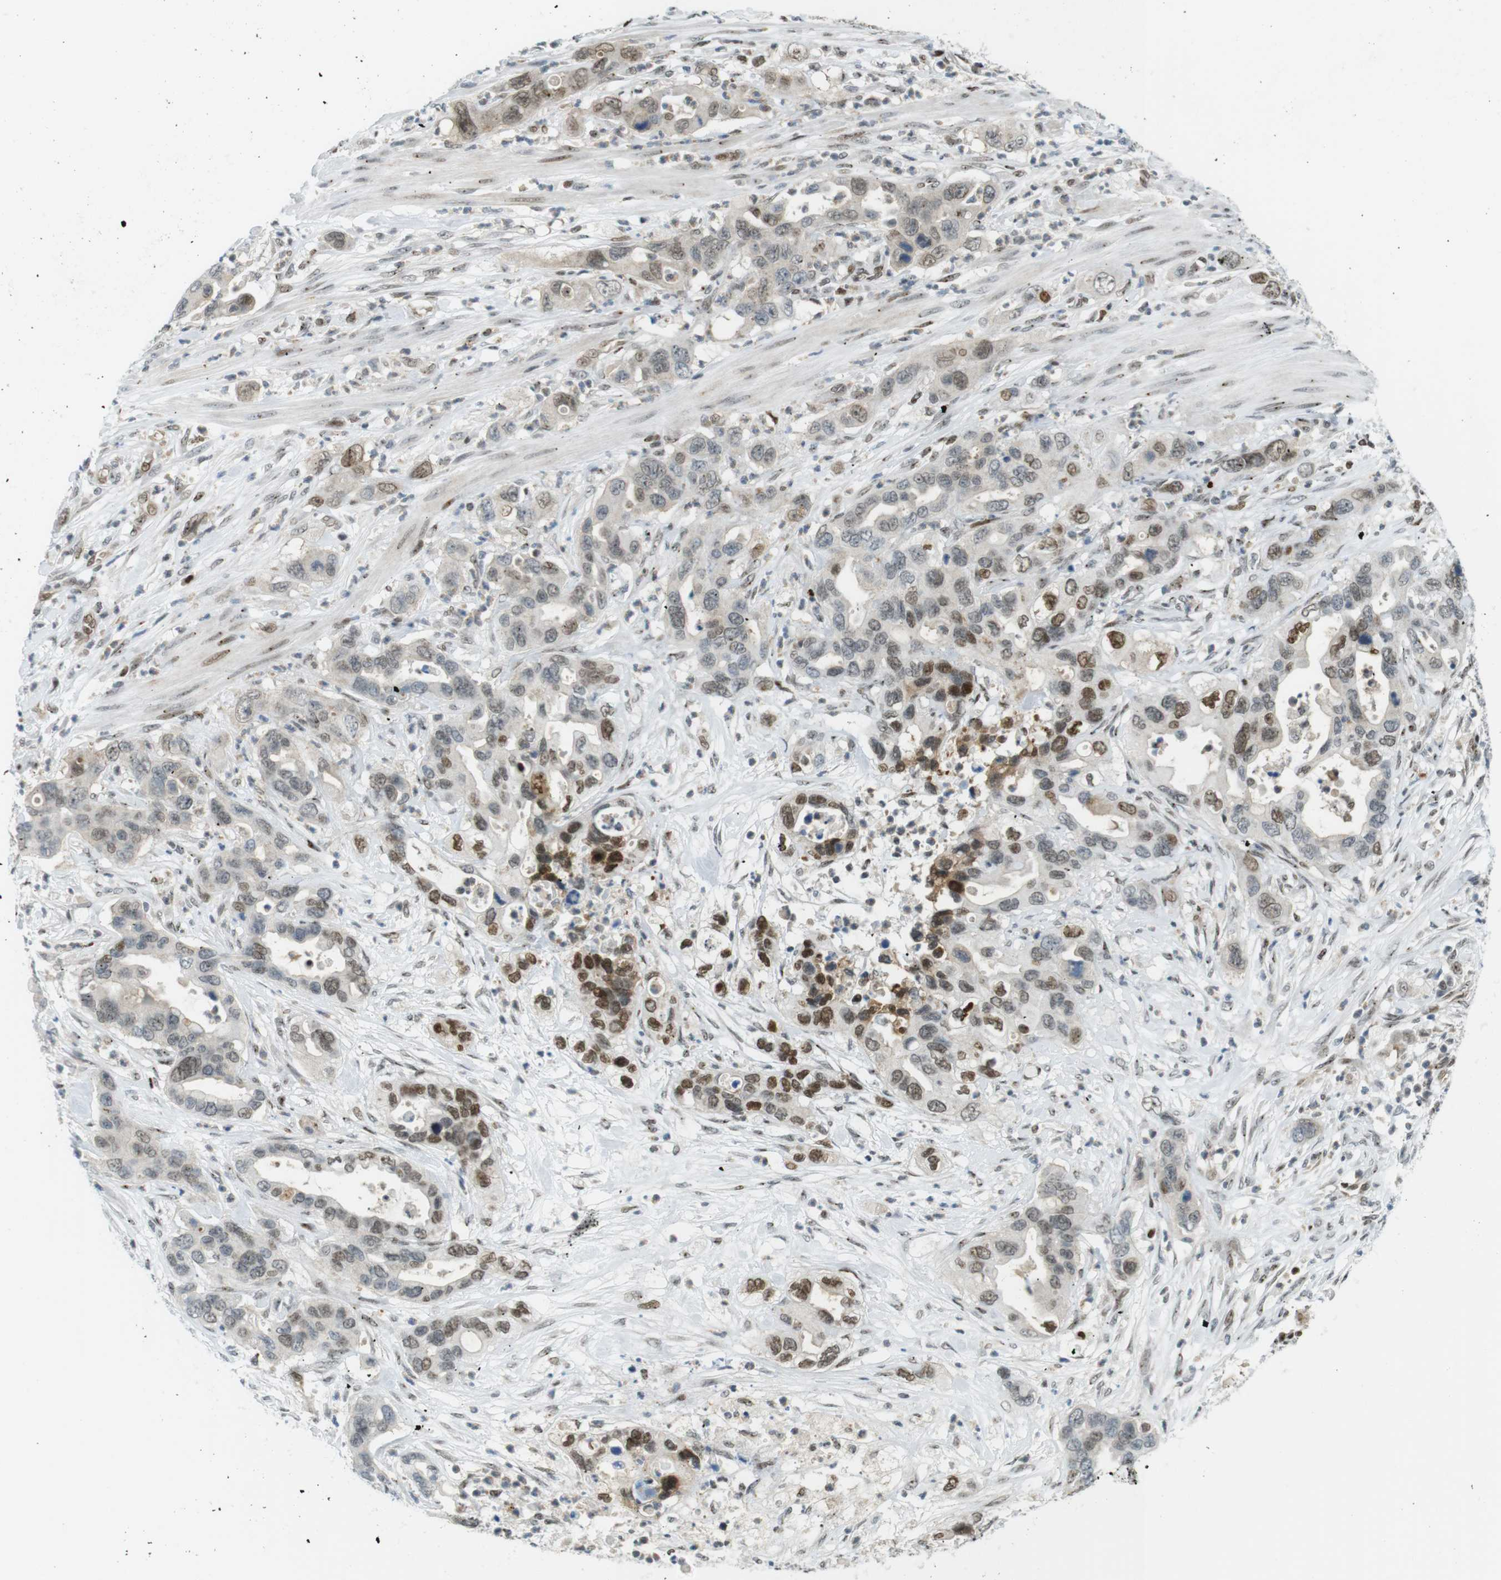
{"staining": {"intensity": "moderate", "quantity": "25%-75%", "location": "nuclear"}, "tissue": "pancreatic cancer", "cell_type": "Tumor cells", "image_type": "cancer", "snomed": [{"axis": "morphology", "description": "Adenocarcinoma, NOS"}, {"axis": "topography", "description": "Pancreas"}], "caption": "IHC micrograph of neoplastic tissue: pancreatic adenocarcinoma stained using IHC demonstrates medium levels of moderate protein expression localized specifically in the nuclear of tumor cells, appearing as a nuclear brown color.", "gene": "UBB", "patient": {"sex": "female", "age": 71}}